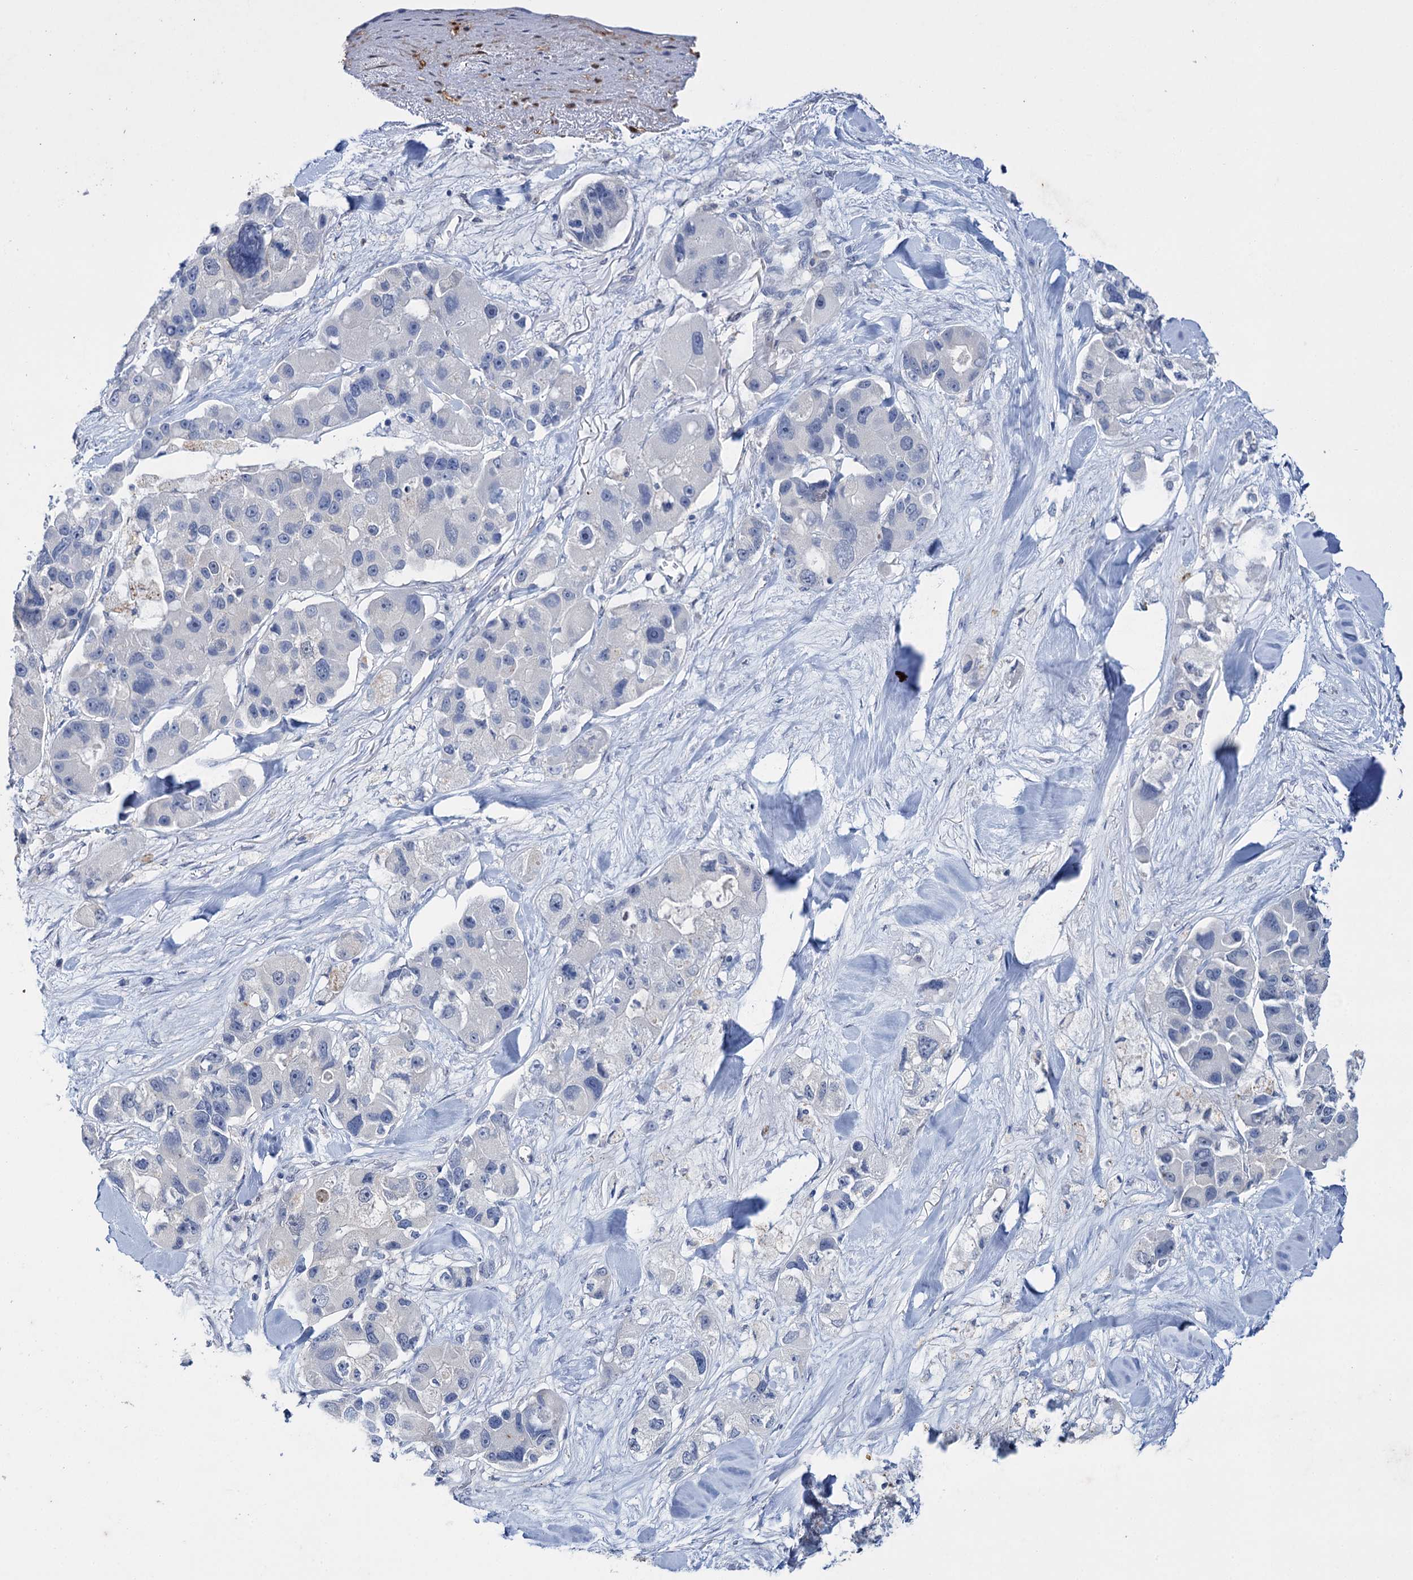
{"staining": {"intensity": "negative", "quantity": "none", "location": "none"}, "tissue": "lung cancer", "cell_type": "Tumor cells", "image_type": "cancer", "snomed": [{"axis": "morphology", "description": "Adenocarcinoma, NOS"}, {"axis": "topography", "description": "Lung"}], "caption": "IHC histopathology image of lung cancer stained for a protein (brown), which reveals no staining in tumor cells.", "gene": "LYZL4", "patient": {"sex": "female", "age": 54}}